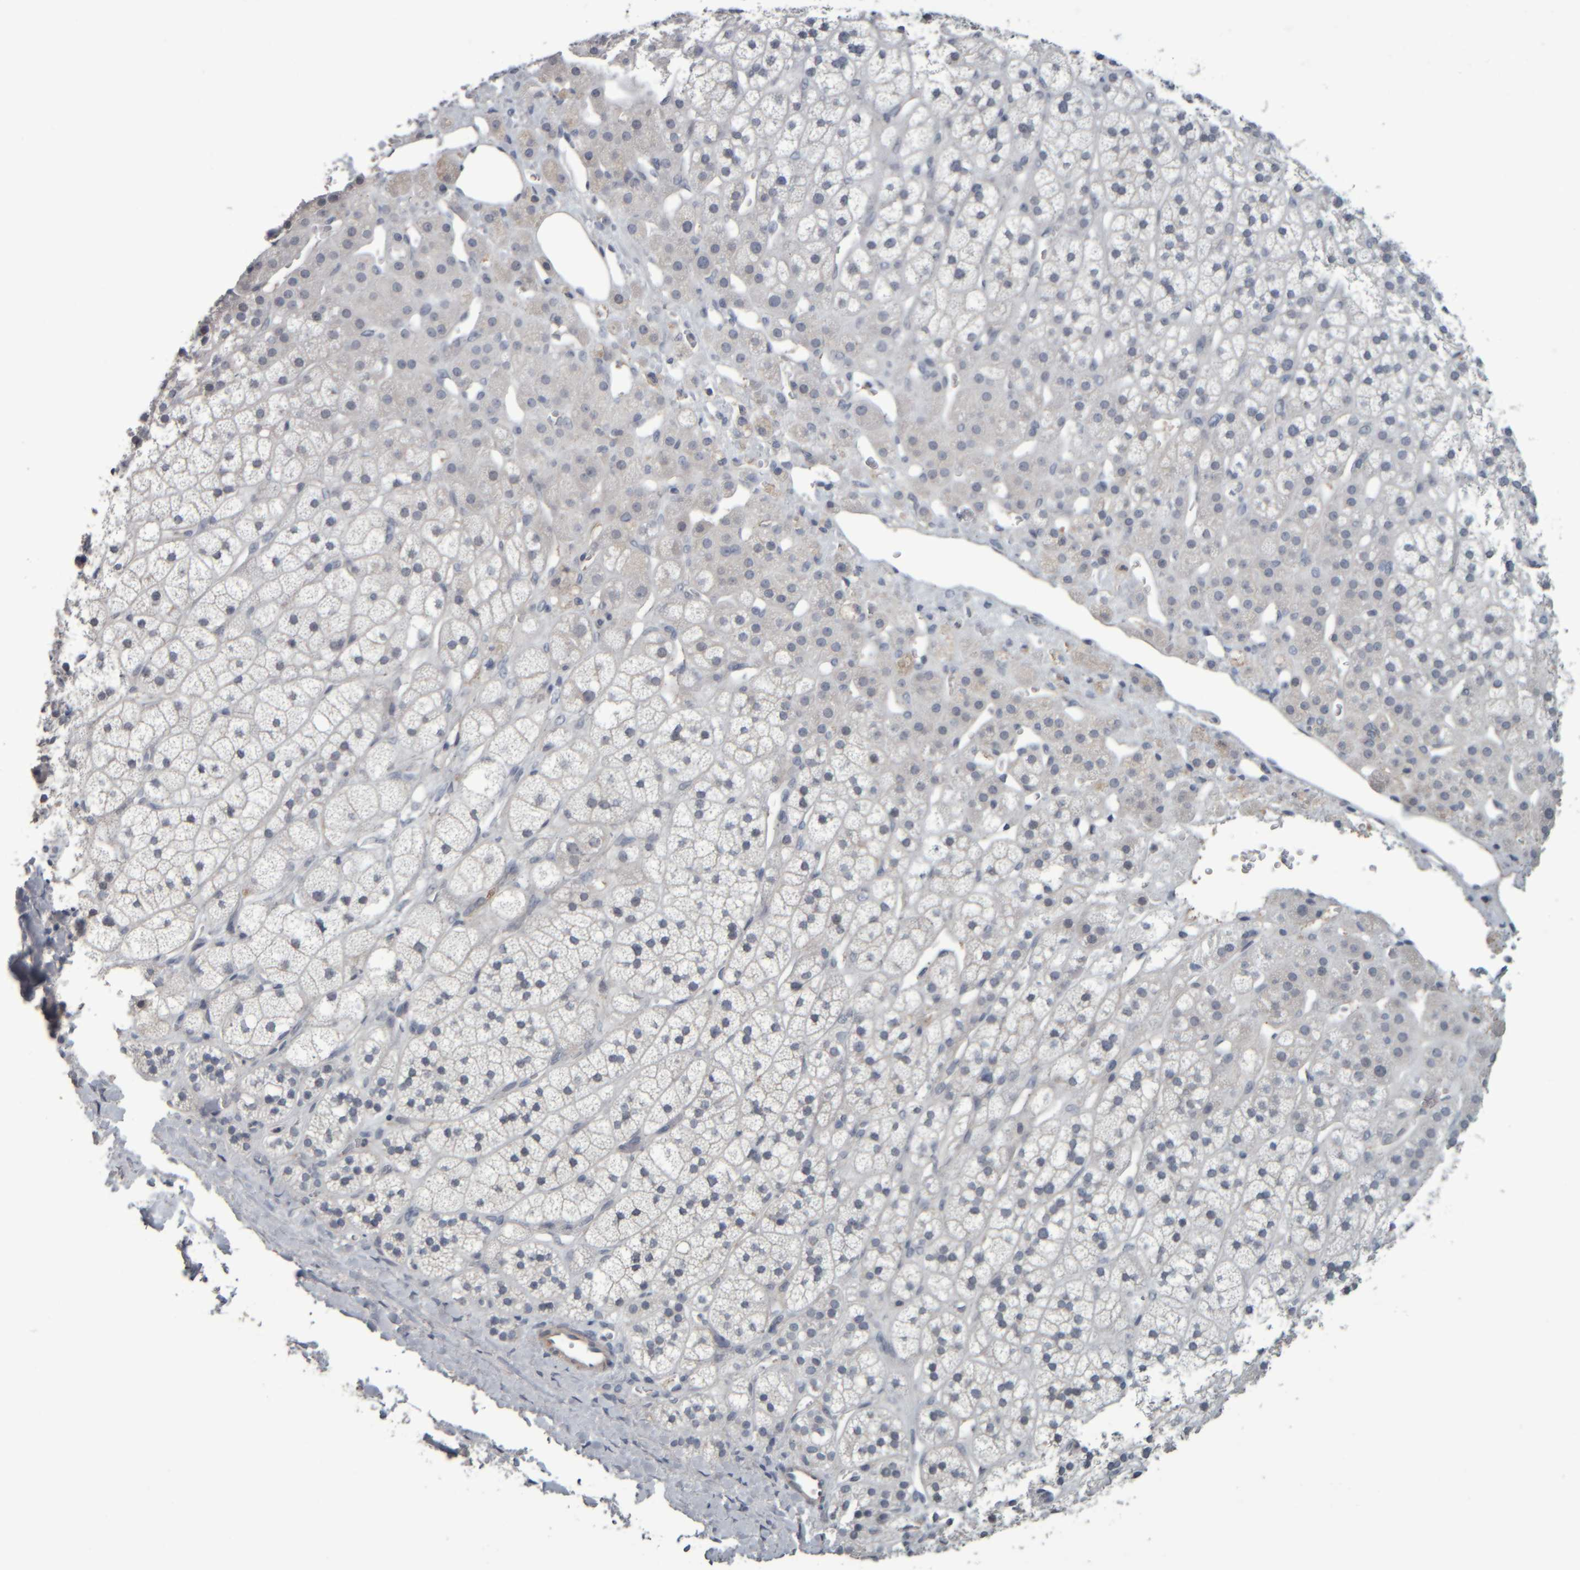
{"staining": {"intensity": "negative", "quantity": "none", "location": "none"}, "tissue": "adrenal gland", "cell_type": "Glandular cells", "image_type": "normal", "snomed": [{"axis": "morphology", "description": "Normal tissue, NOS"}, {"axis": "topography", "description": "Adrenal gland"}], "caption": "The photomicrograph displays no significant positivity in glandular cells of adrenal gland.", "gene": "CAVIN4", "patient": {"sex": "male", "age": 56}}